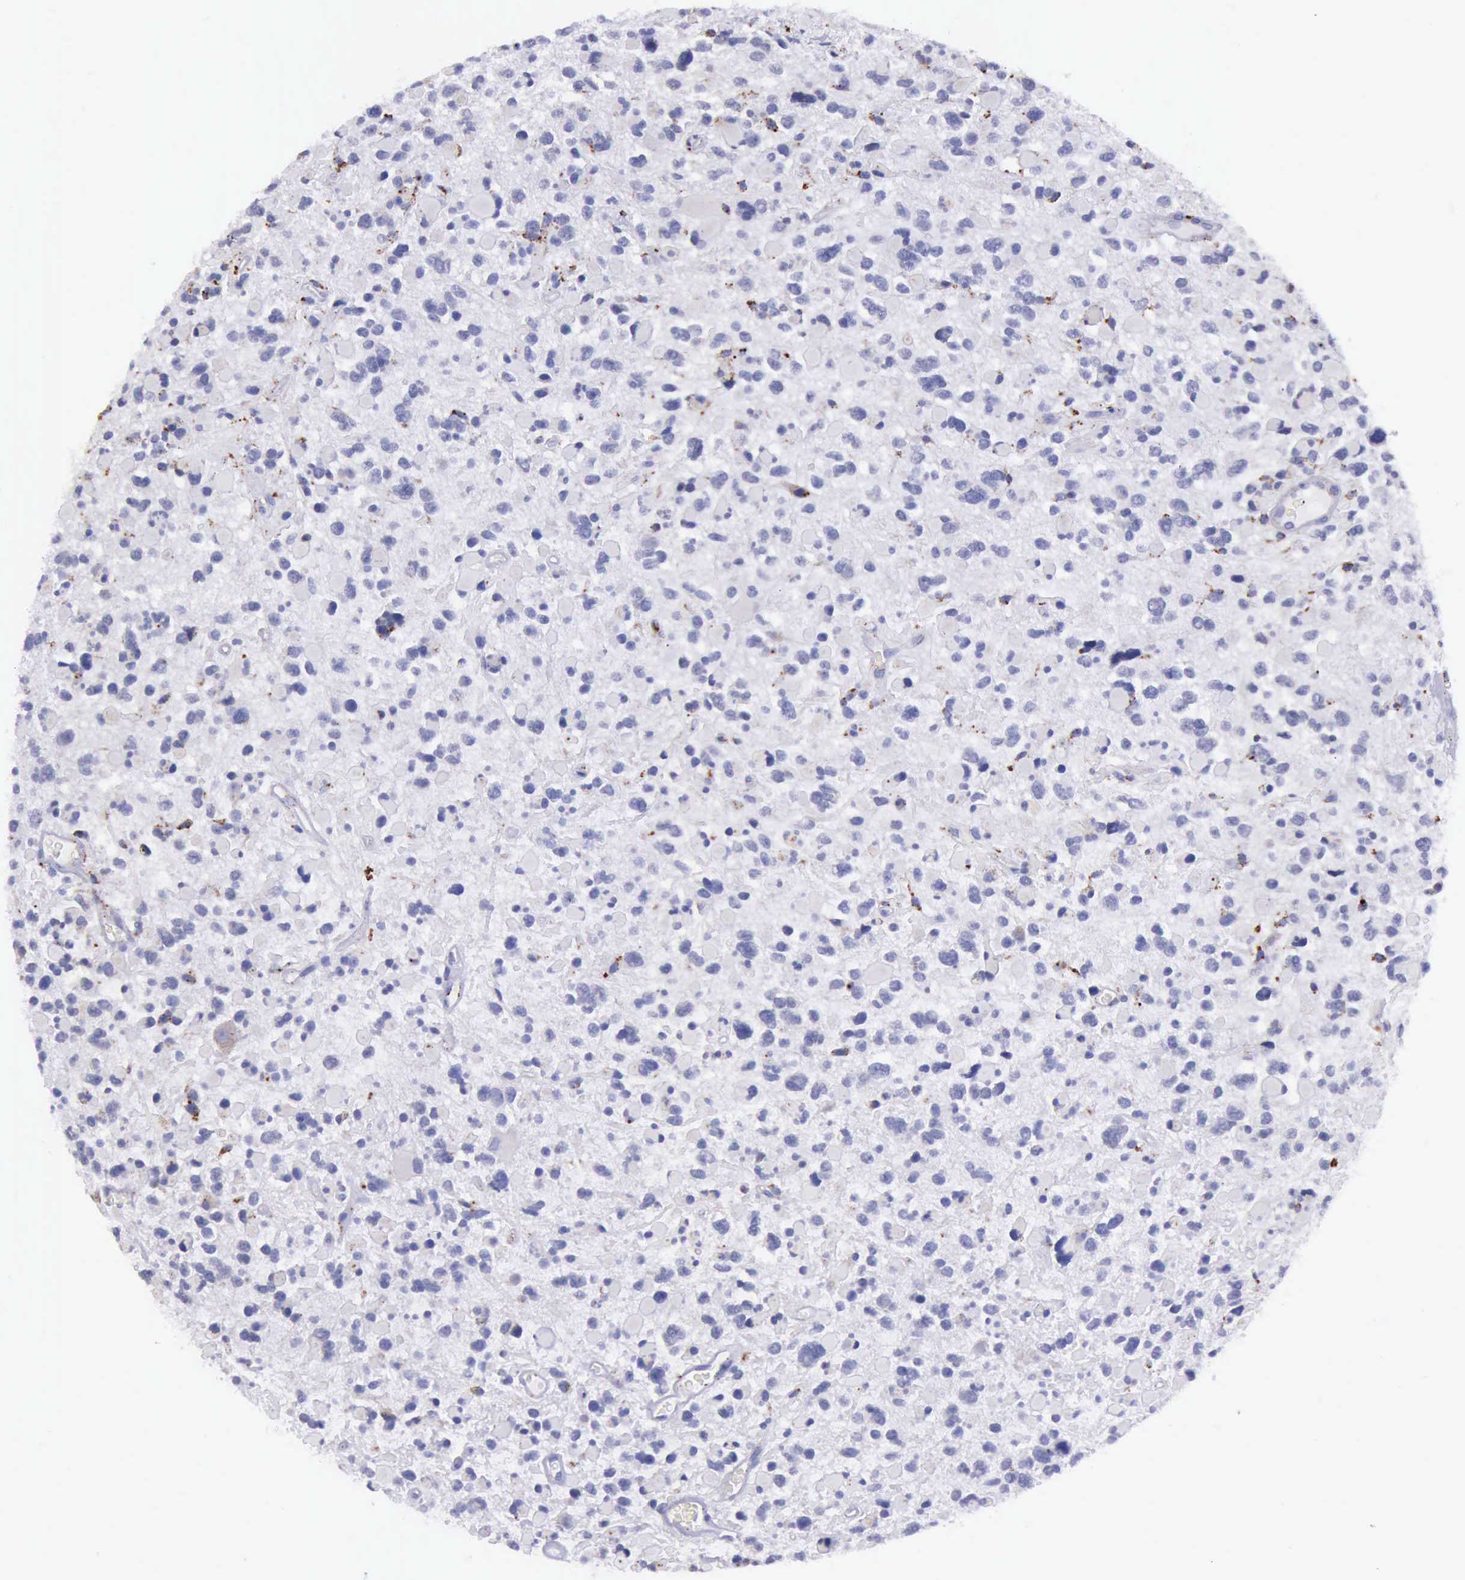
{"staining": {"intensity": "weak", "quantity": "<25%", "location": "cytoplasmic/membranous"}, "tissue": "glioma", "cell_type": "Tumor cells", "image_type": "cancer", "snomed": [{"axis": "morphology", "description": "Glioma, malignant, High grade"}, {"axis": "topography", "description": "Brain"}], "caption": "Glioma was stained to show a protein in brown. There is no significant expression in tumor cells.", "gene": "GLA", "patient": {"sex": "female", "age": 37}}